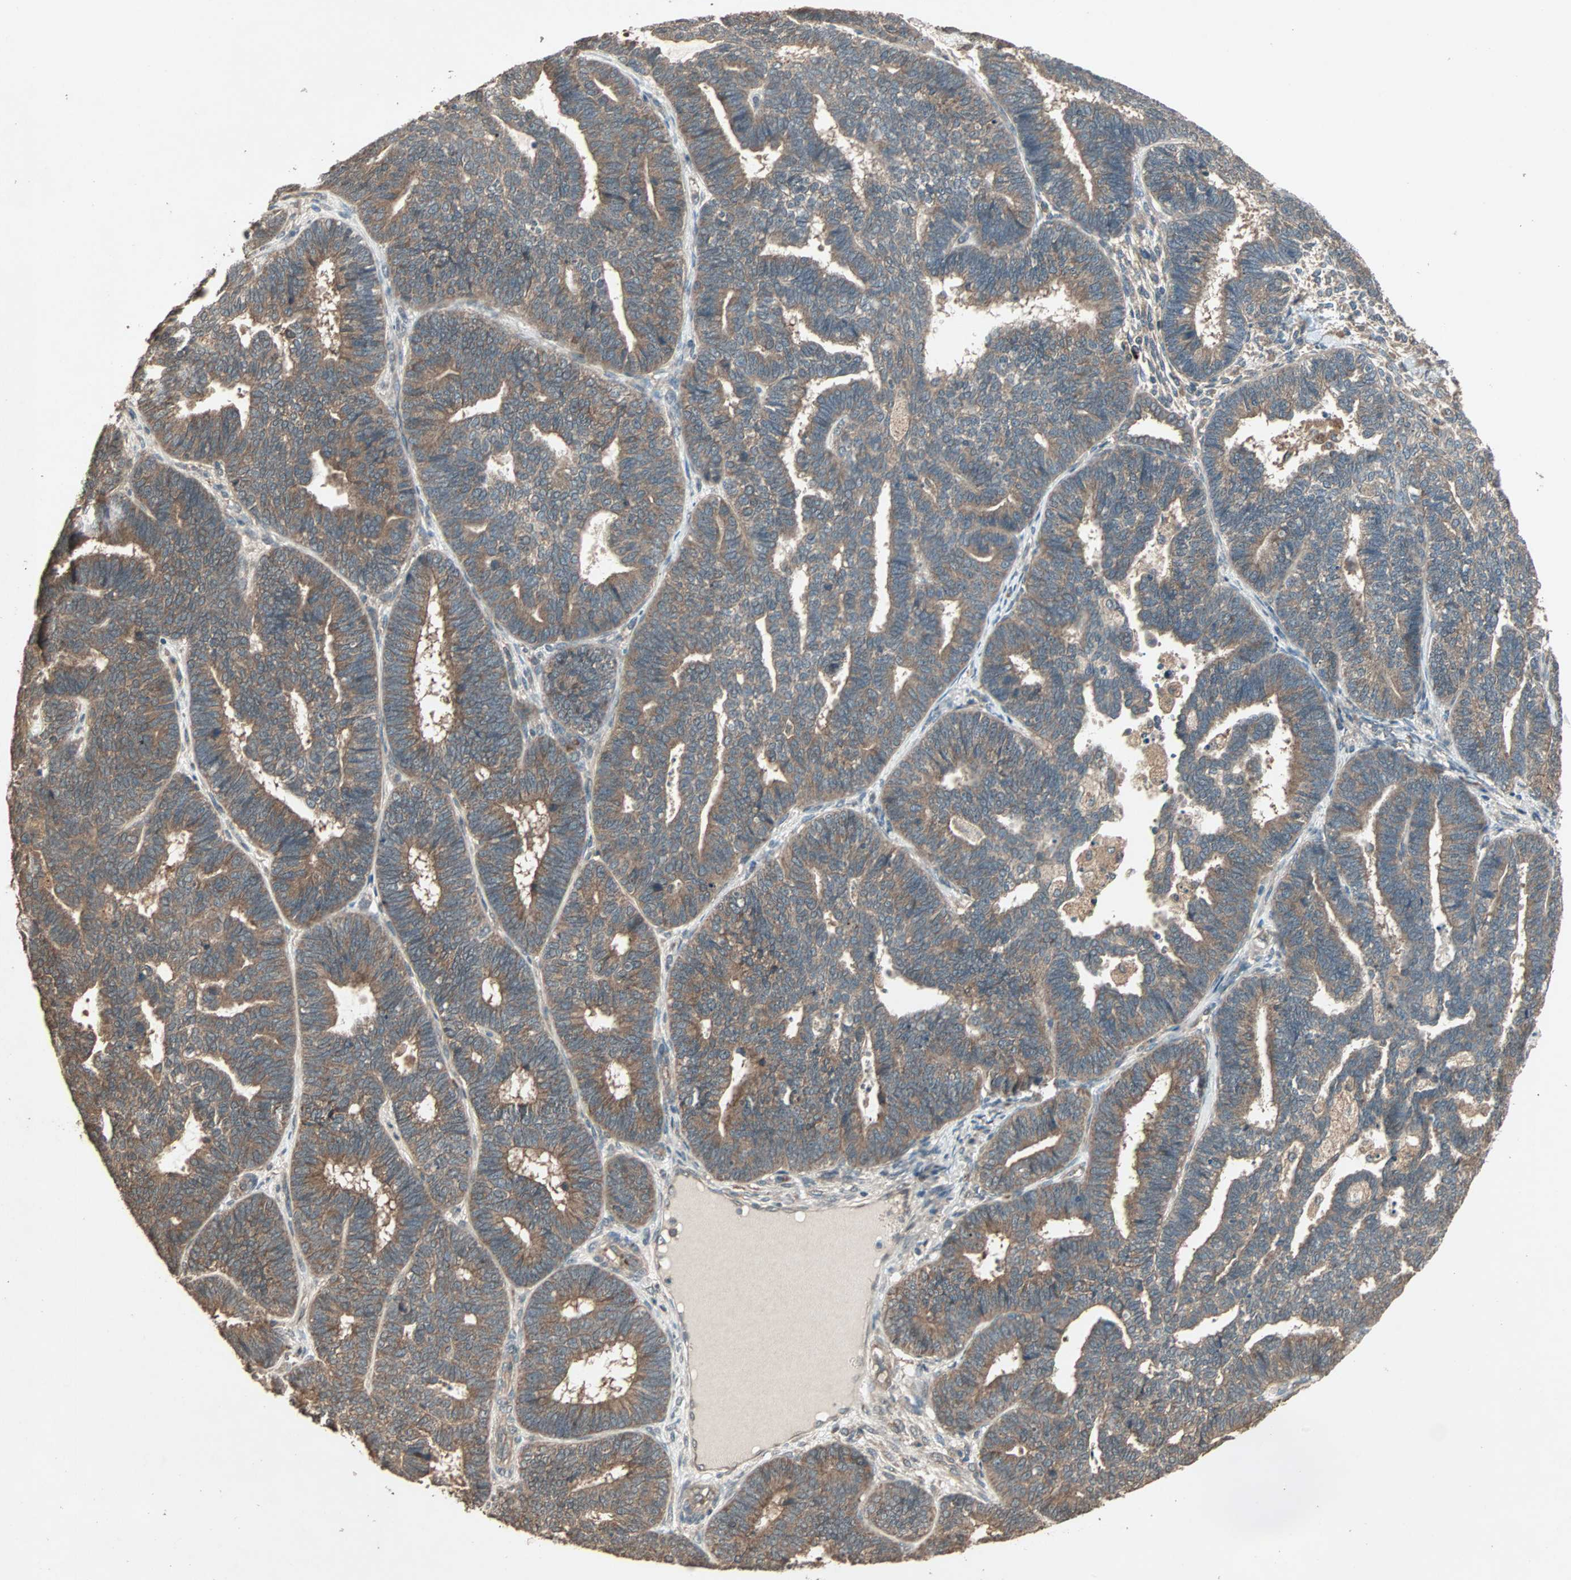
{"staining": {"intensity": "moderate", "quantity": ">75%", "location": "cytoplasmic/membranous"}, "tissue": "endometrial cancer", "cell_type": "Tumor cells", "image_type": "cancer", "snomed": [{"axis": "morphology", "description": "Adenocarcinoma, NOS"}, {"axis": "topography", "description": "Endometrium"}], "caption": "Human endometrial adenocarcinoma stained for a protein (brown) demonstrates moderate cytoplasmic/membranous positive expression in about >75% of tumor cells.", "gene": "UBAC1", "patient": {"sex": "female", "age": 70}}